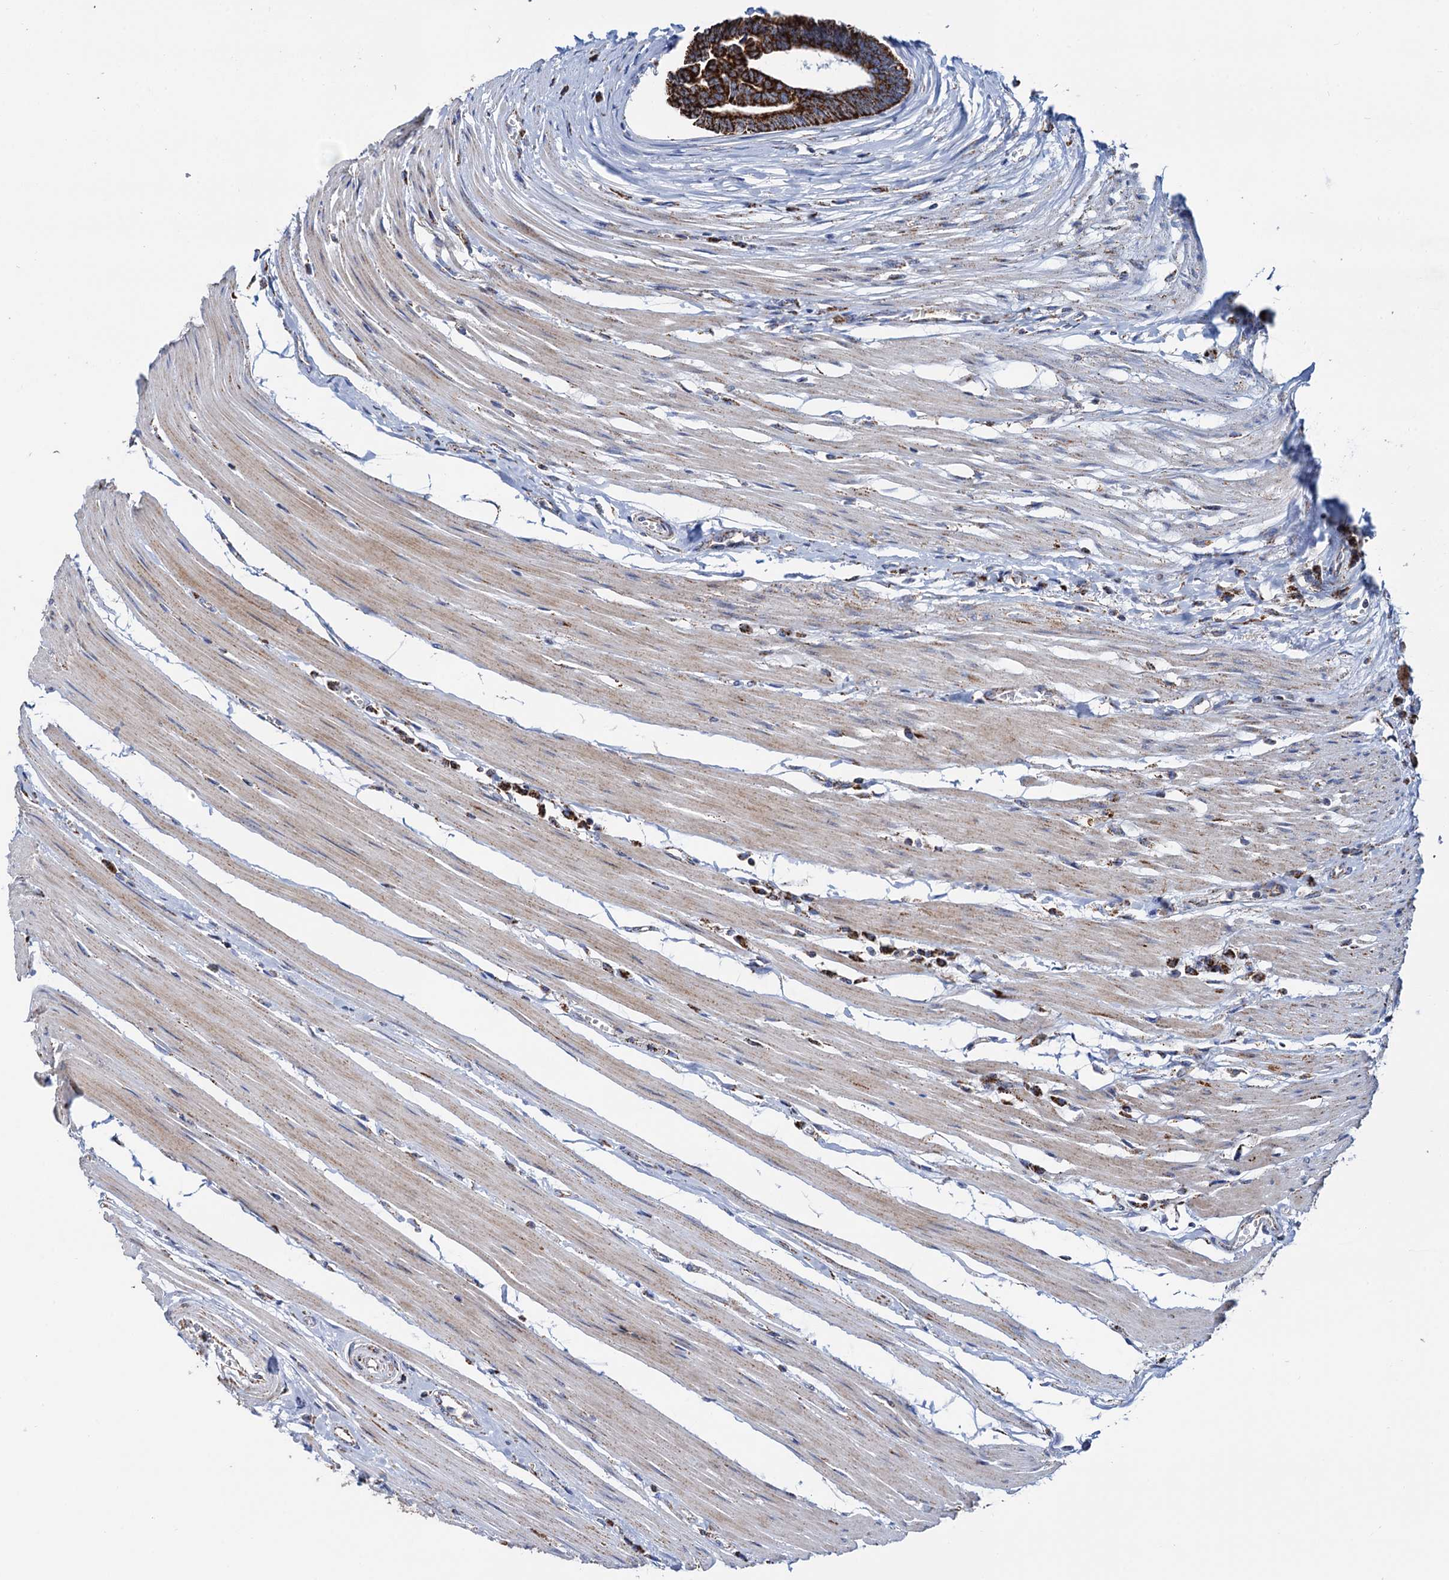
{"staining": {"intensity": "strong", "quantity": ">75%", "location": "cytoplasmic/membranous"}, "tissue": "colorectal cancer", "cell_type": "Tumor cells", "image_type": "cancer", "snomed": [{"axis": "morphology", "description": "Adenocarcinoma, NOS"}, {"axis": "topography", "description": "Rectum"}], "caption": "This is an image of immunohistochemistry staining of adenocarcinoma (colorectal), which shows strong staining in the cytoplasmic/membranous of tumor cells.", "gene": "C2CD3", "patient": {"sex": "female", "age": 65}}